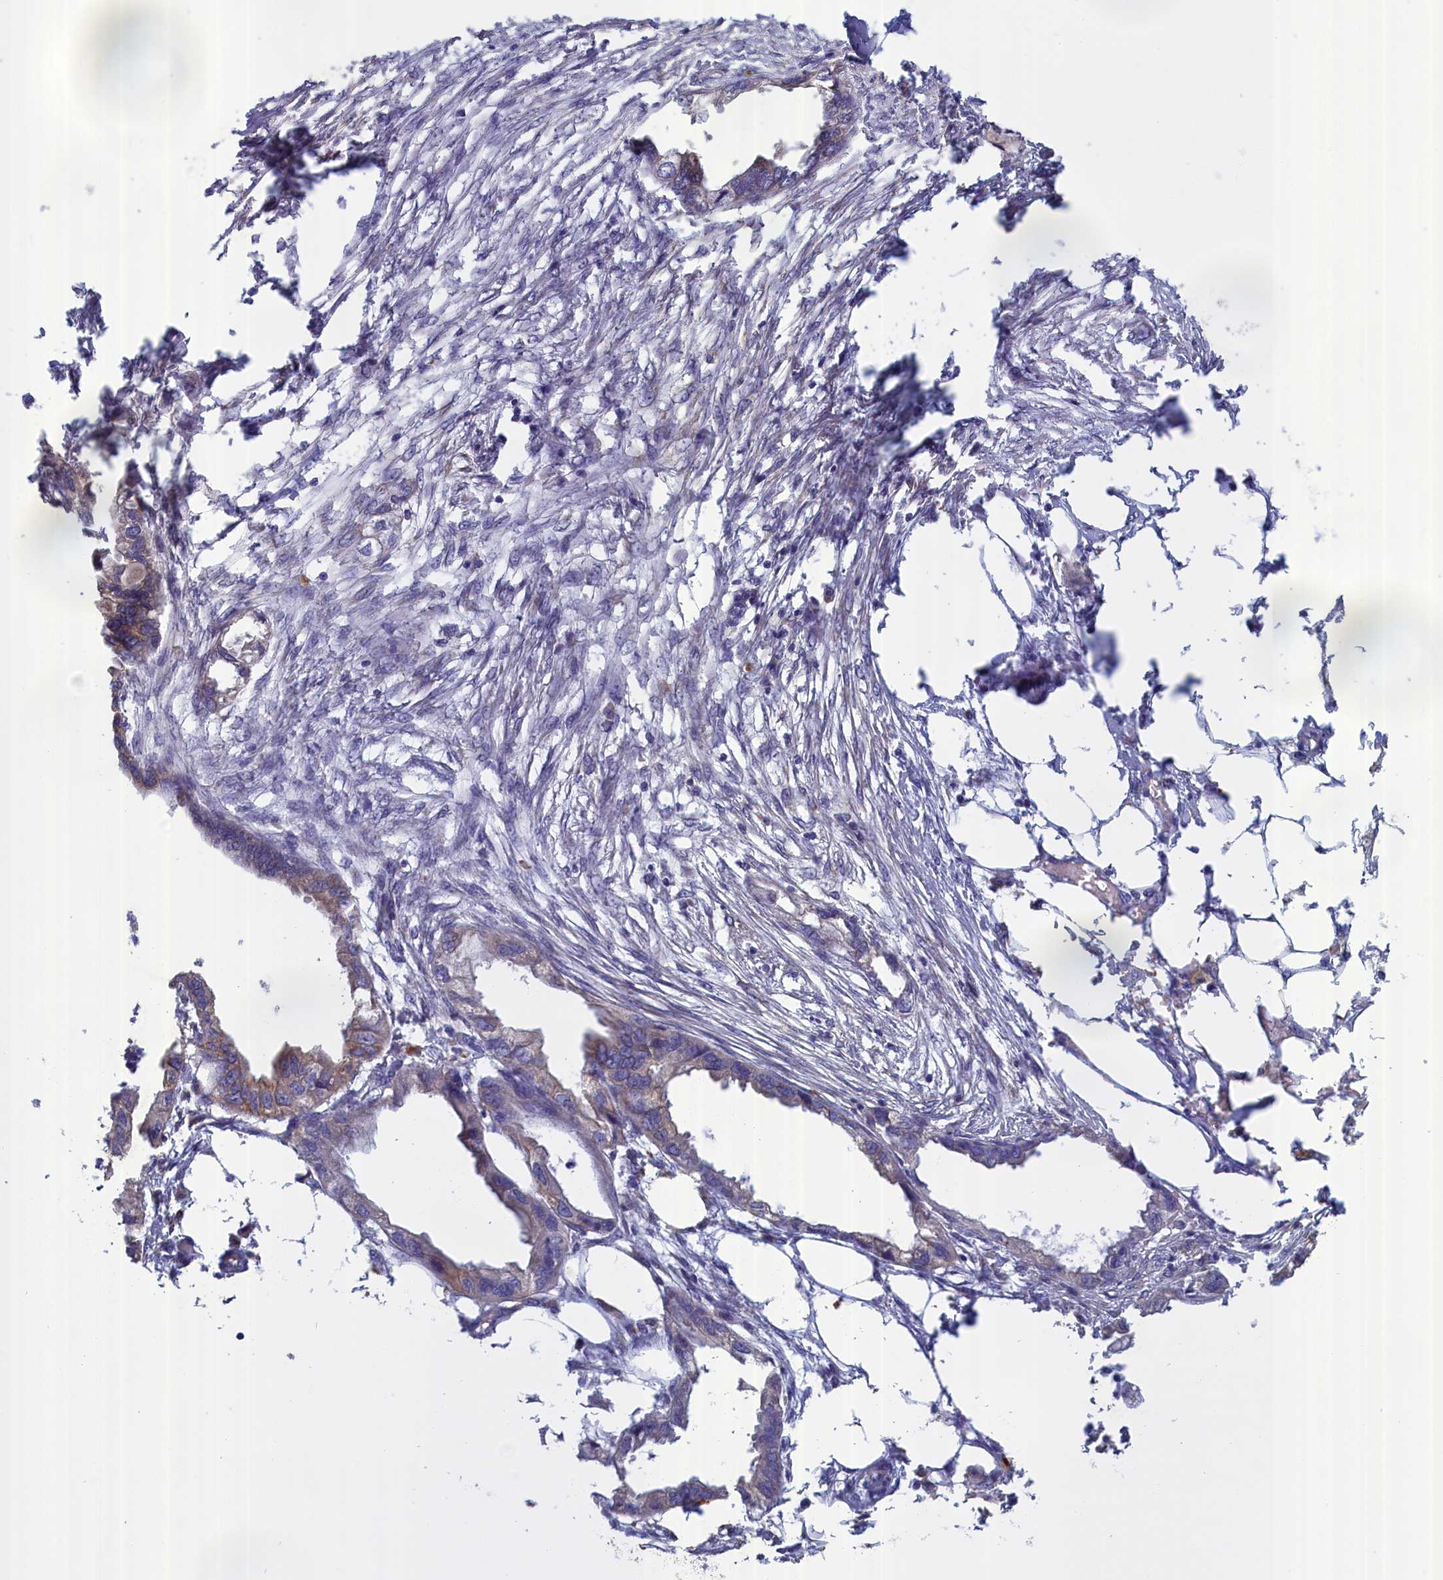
{"staining": {"intensity": "negative", "quantity": "none", "location": "none"}, "tissue": "endometrial cancer", "cell_type": "Tumor cells", "image_type": "cancer", "snomed": [{"axis": "morphology", "description": "Adenocarcinoma, NOS"}, {"axis": "morphology", "description": "Adenocarcinoma, metastatic, NOS"}, {"axis": "topography", "description": "Adipose tissue"}, {"axis": "topography", "description": "Endometrium"}], "caption": "High power microscopy histopathology image of an immunohistochemistry (IHC) micrograph of adenocarcinoma (endometrial), revealing no significant staining in tumor cells.", "gene": "COL19A1", "patient": {"sex": "female", "age": 67}}